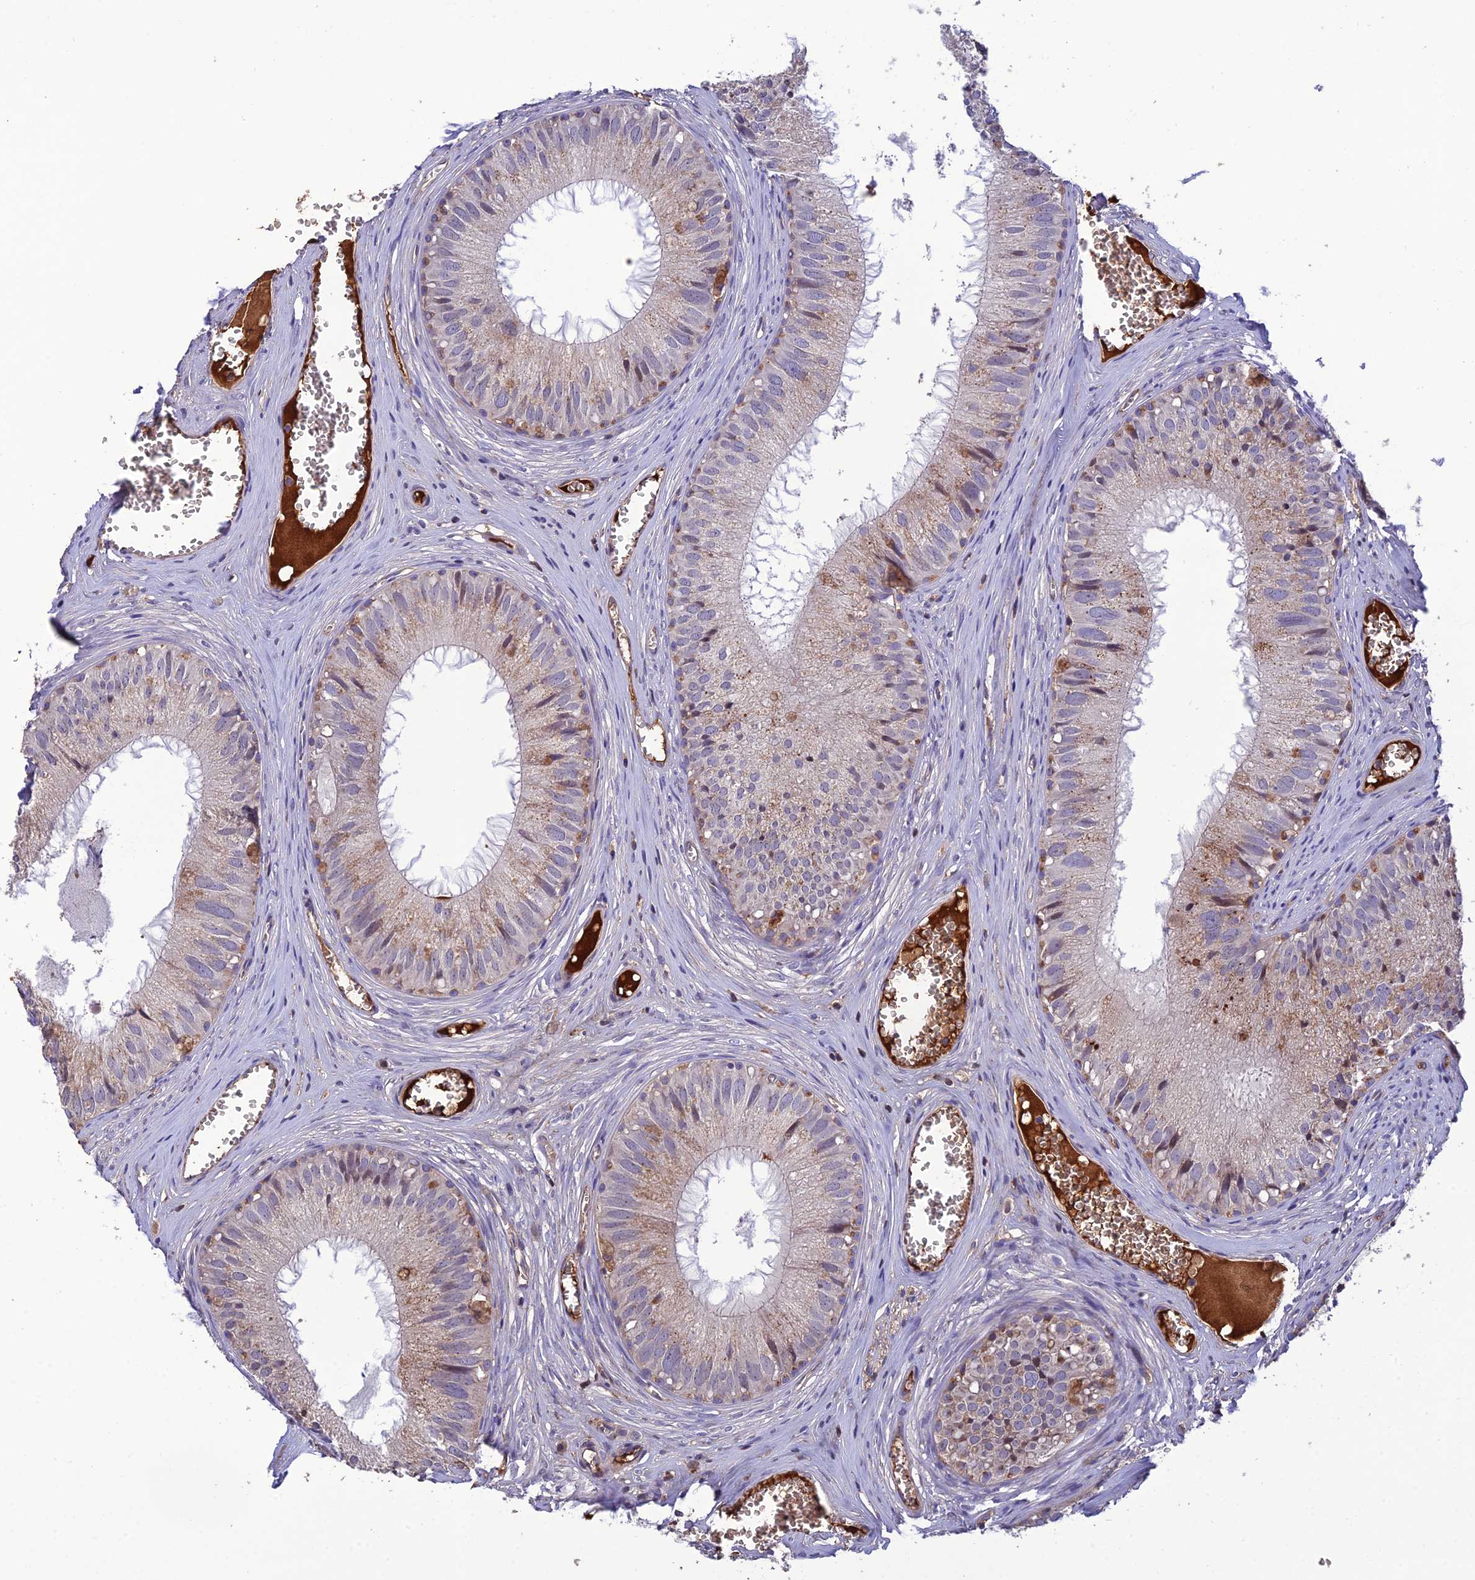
{"staining": {"intensity": "weak", "quantity": "25%-75%", "location": "cytoplasmic/membranous"}, "tissue": "epididymis", "cell_type": "Glandular cells", "image_type": "normal", "snomed": [{"axis": "morphology", "description": "Normal tissue, NOS"}, {"axis": "topography", "description": "Epididymis"}], "caption": "Glandular cells reveal low levels of weak cytoplasmic/membranous positivity in approximately 25%-75% of cells in unremarkable human epididymis. (Stains: DAB (3,3'-diaminobenzidine) in brown, nuclei in blue, Microscopy: brightfield microscopy at high magnification).", "gene": "MIOS", "patient": {"sex": "male", "age": 36}}